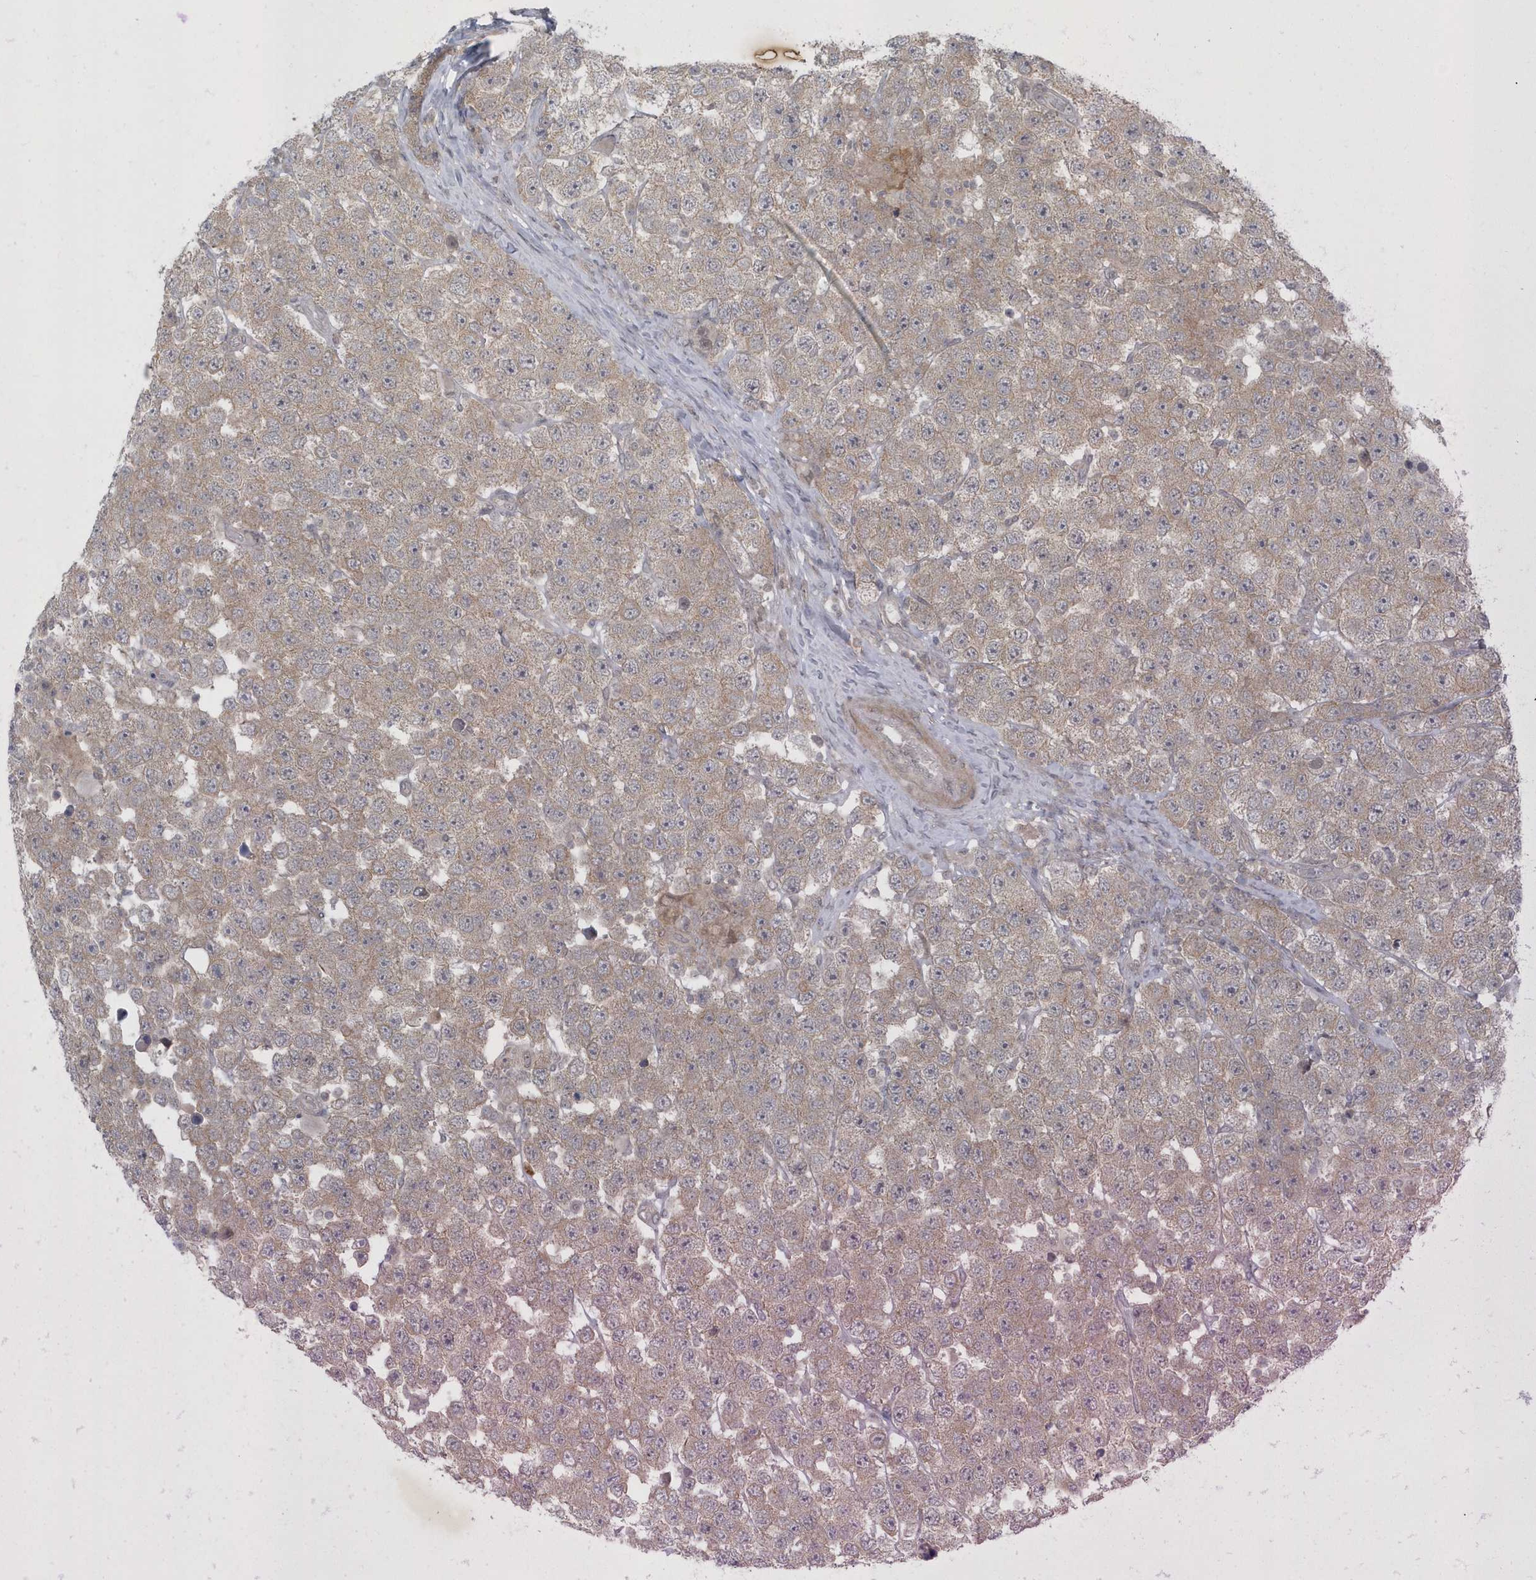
{"staining": {"intensity": "weak", "quantity": ">75%", "location": "cytoplasmic/membranous"}, "tissue": "testis cancer", "cell_type": "Tumor cells", "image_type": "cancer", "snomed": [{"axis": "morphology", "description": "Seminoma, NOS"}, {"axis": "topography", "description": "Testis"}], "caption": "About >75% of tumor cells in human testis seminoma display weak cytoplasmic/membranous protein staining as visualized by brown immunohistochemical staining.", "gene": "PARD3B", "patient": {"sex": "male", "age": 28}}